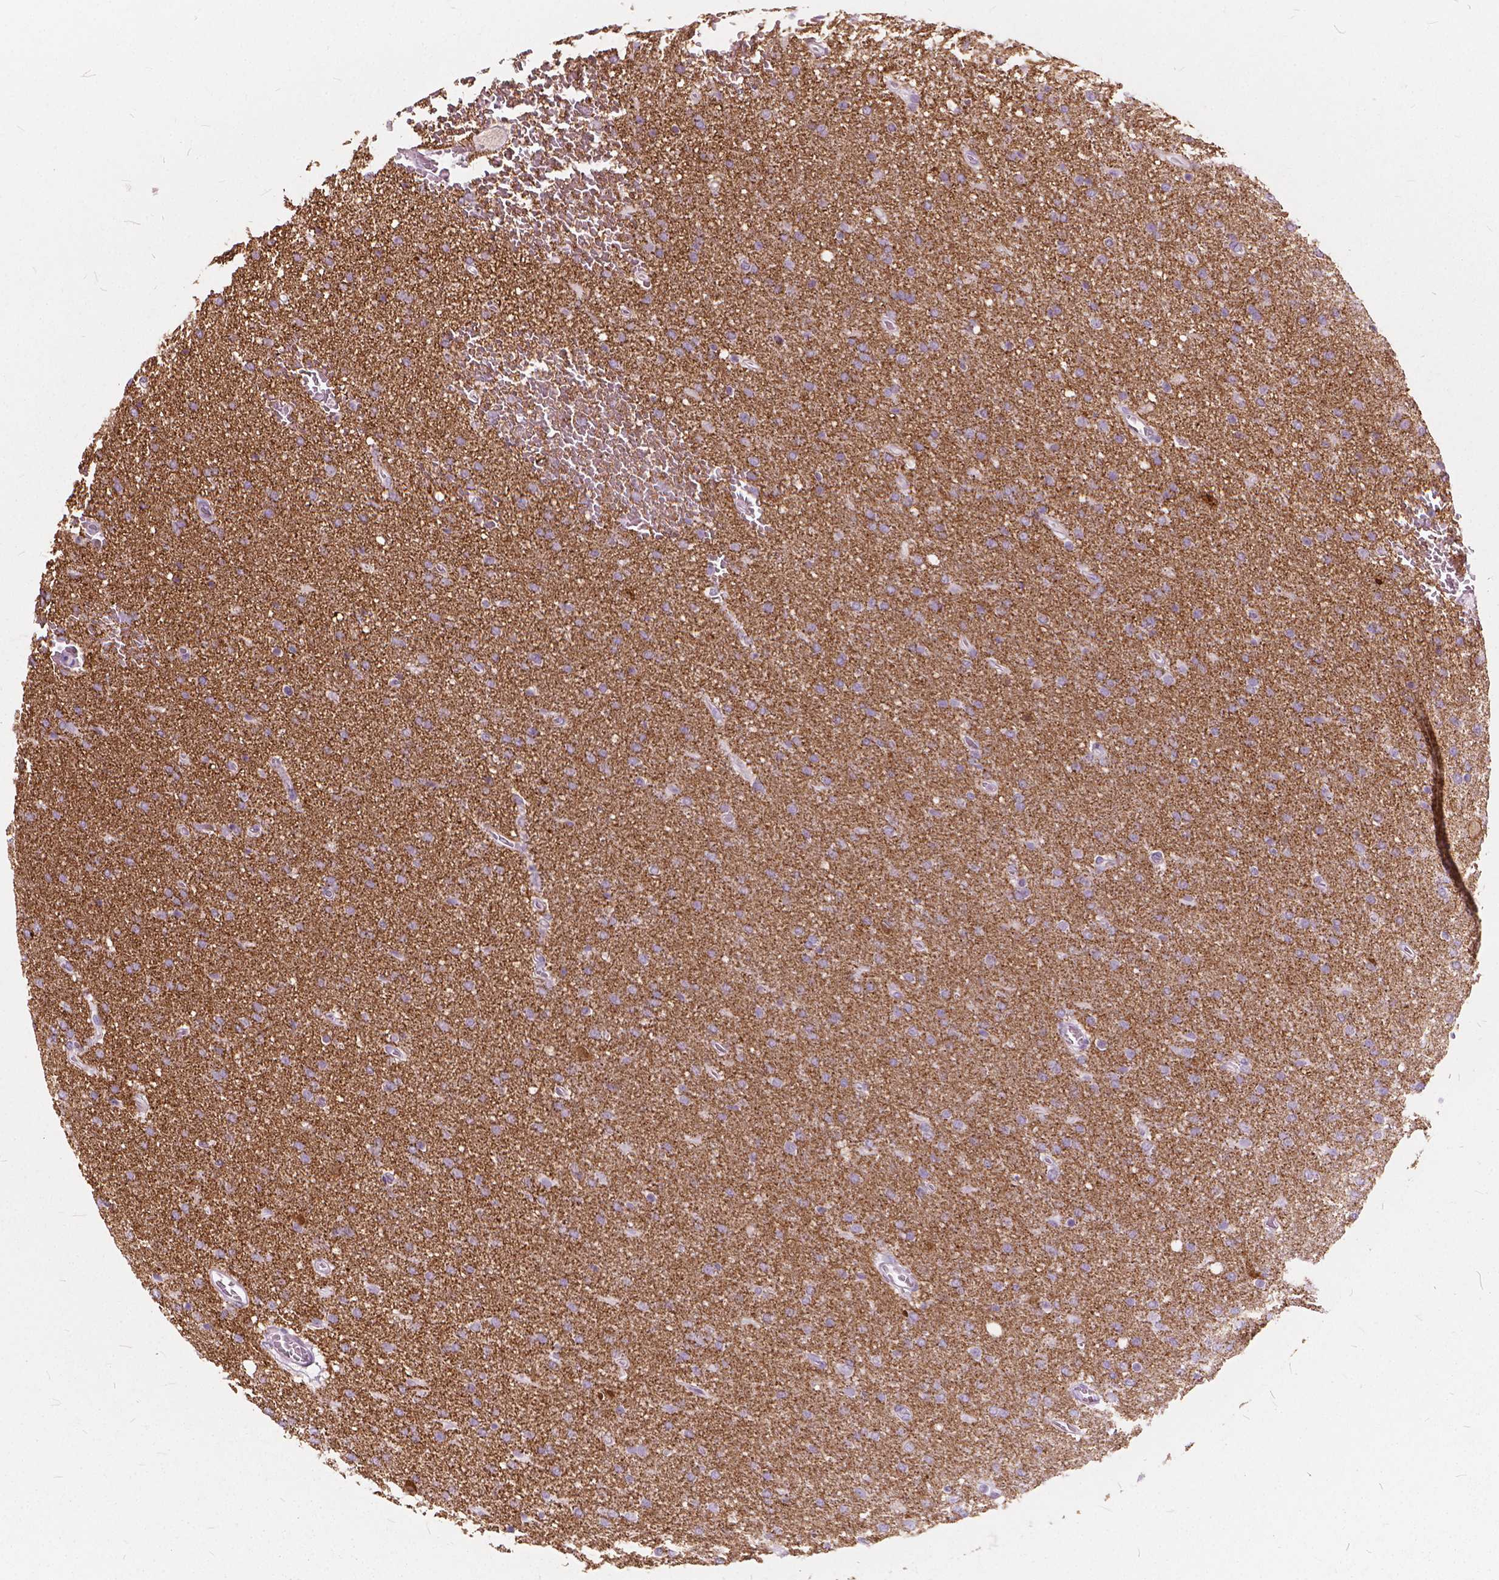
{"staining": {"intensity": "weak", "quantity": "<25%", "location": "cytoplasmic/membranous"}, "tissue": "glioma", "cell_type": "Tumor cells", "image_type": "cancer", "snomed": [{"axis": "morphology", "description": "Glioma, malignant, High grade"}, {"axis": "topography", "description": "Cerebral cortex"}], "caption": "Tumor cells are negative for brown protein staining in malignant high-grade glioma.", "gene": "DNM1", "patient": {"sex": "male", "age": 70}}